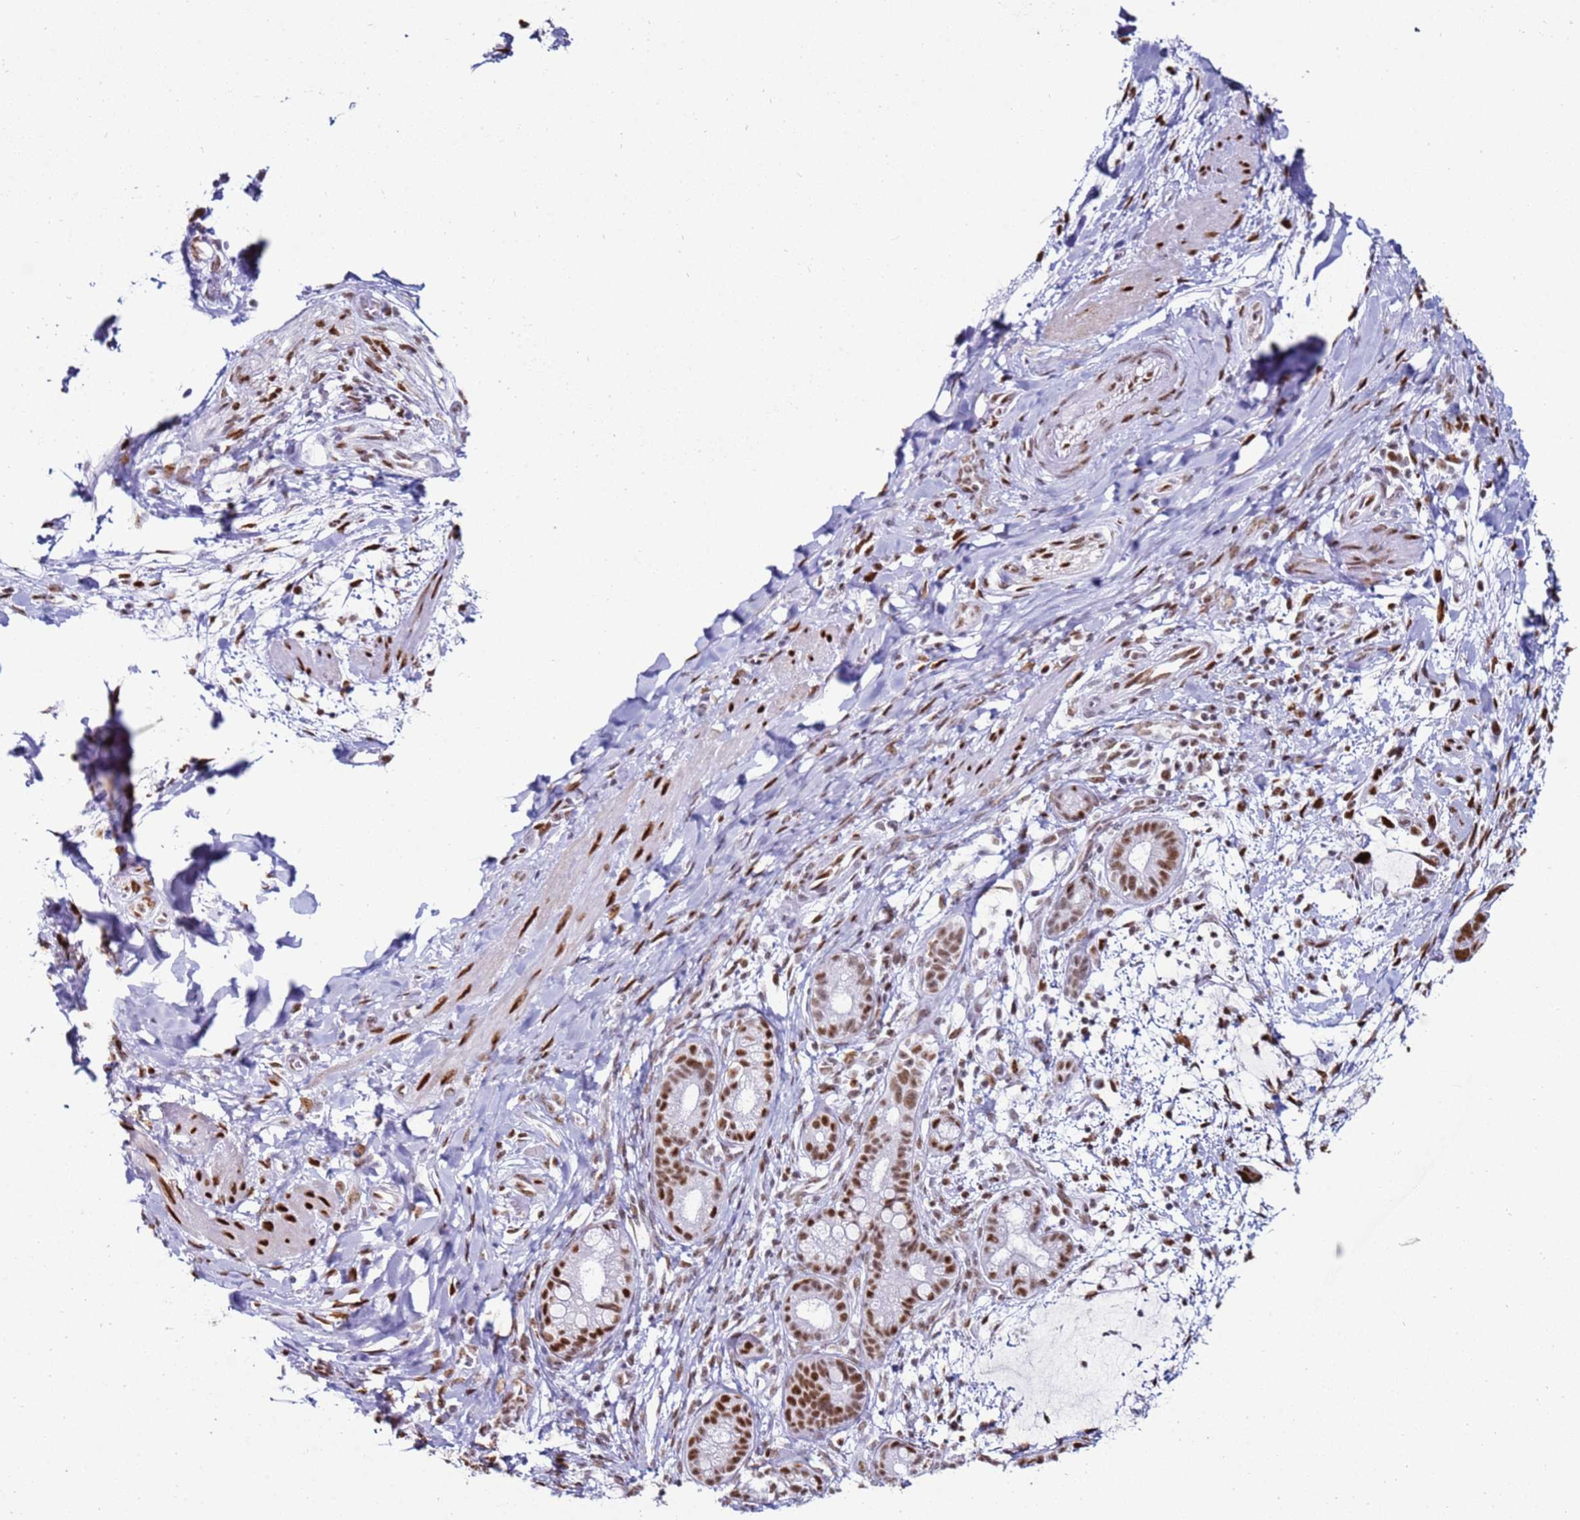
{"staining": {"intensity": "strong", "quantity": ">75%", "location": "nuclear"}, "tissue": "pancreatic cancer", "cell_type": "Tumor cells", "image_type": "cancer", "snomed": [{"axis": "morphology", "description": "Adenocarcinoma, NOS"}, {"axis": "topography", "description": "Pancreas"}], "caption": "Immunohistochemical staining of pancreatic cancer (adenocarcinoma) shows strong nuclear protein expression in about >75% of tumor cells.", "gene": "KPNA4", "patient": {"sex": "male", "age": 48}}